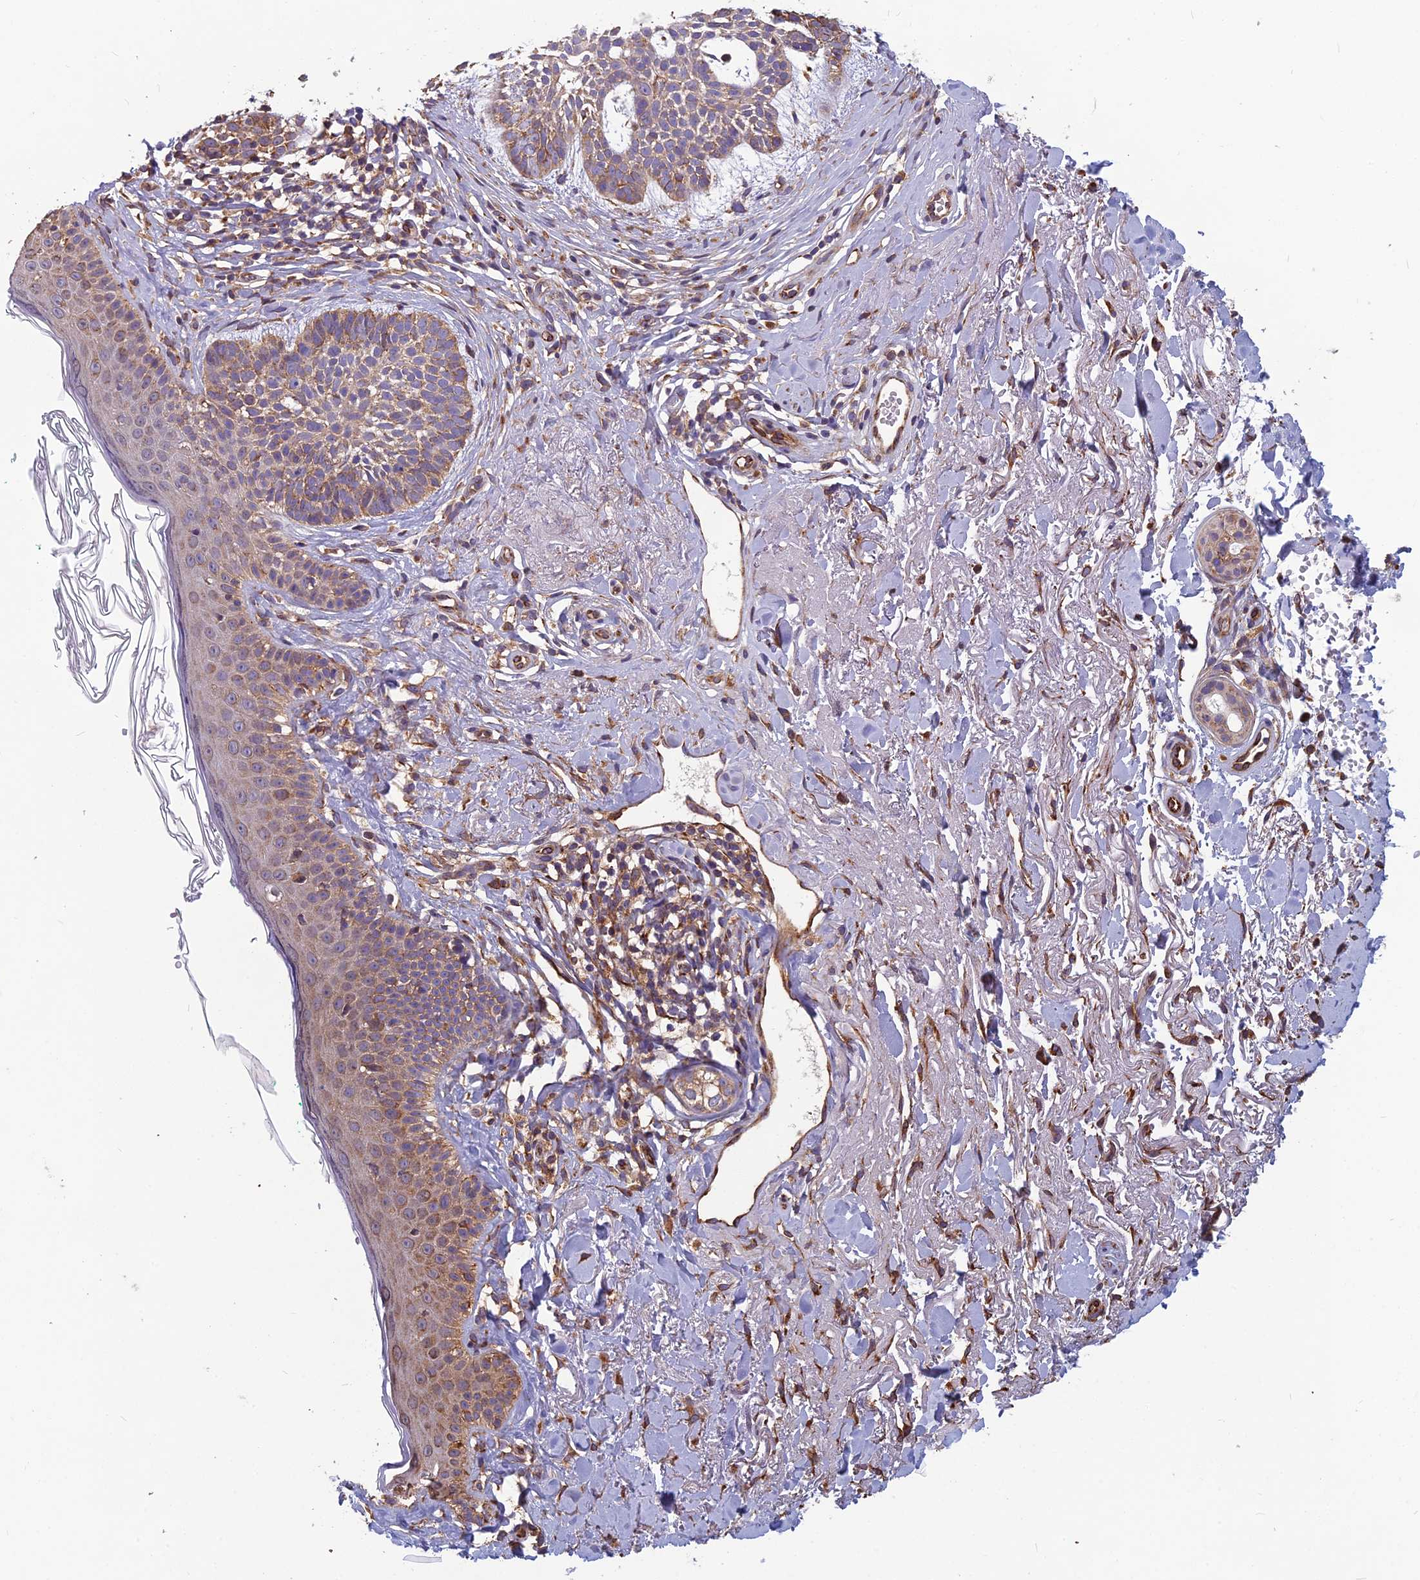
{"staining": {"intensity": "moderate", "quantity": ">75%", "location": "cytoplasmic/membranous"}, "tissue": "skin cancer", "cell_type": "Tumor cells", "image_type": "cancer", "snomed": [{"axis": "morphology", "description": "Basal cell carcinoma"}, {"axis": "topography", "description": "Skin"}], "caption": "A brown stain shows moderate cytoplasmic/membranous expression of a protein in skin cancer tumor cells.", "gene": "SPDL1", "patient": {"sex": "male", "age": 71}}